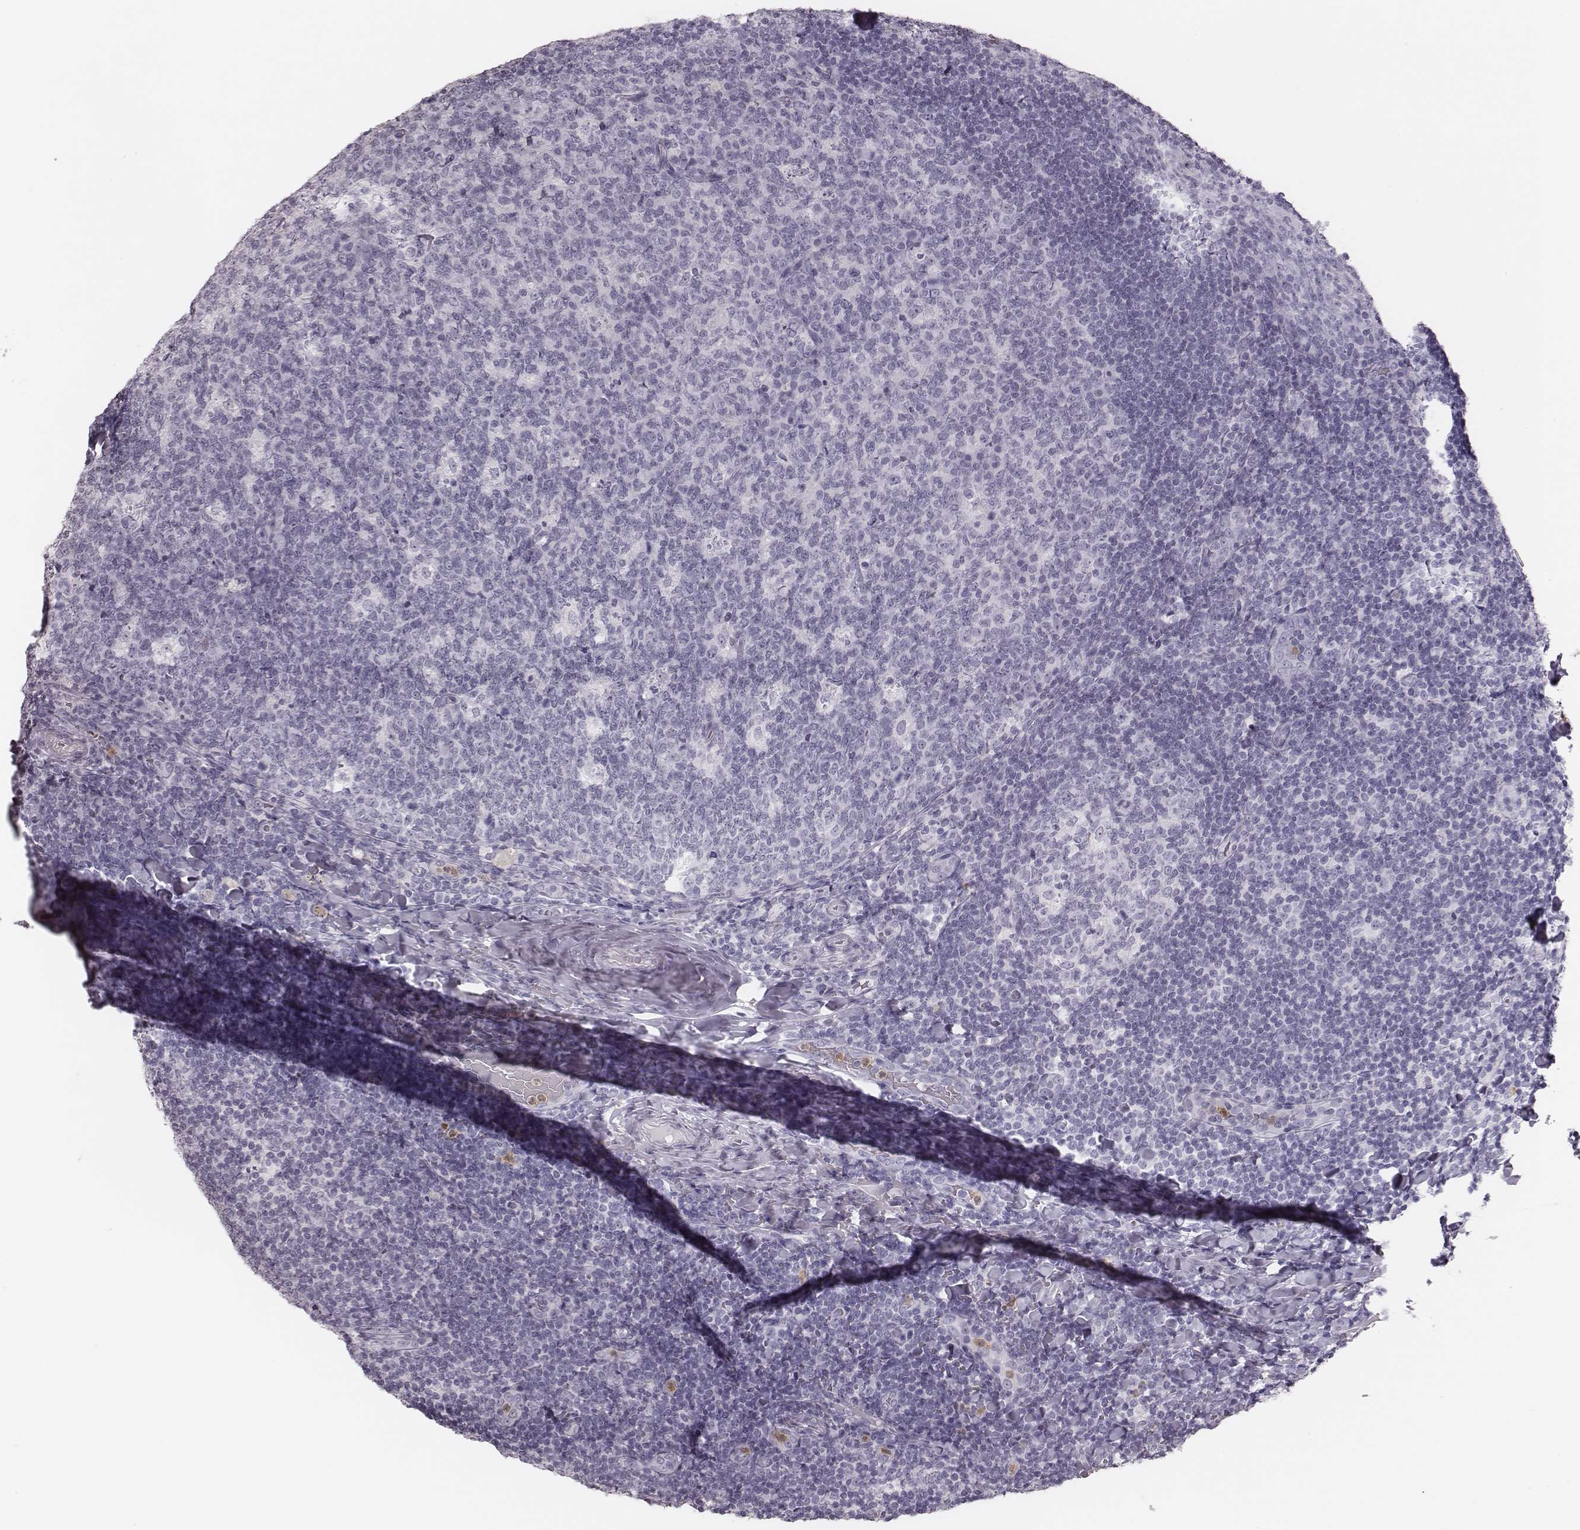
{"staining": {"intensity": "negative", "quantity": "none", "location": "none"}, "tissue": "tonsil", "cell_type": "Germinal center cells", "image_type": "normal", "snomed": [{"axis": "morphology", "description": "Normal tissue, NOS"}, {"axis": "topography", "description": "Tonsil"}], "caption": "This is an immunohistochemistry image of normal human tonsil. There is no expression in germinal center cells.", "gene": "ELANE", "patient": {"sex": "male", "age": 17}}